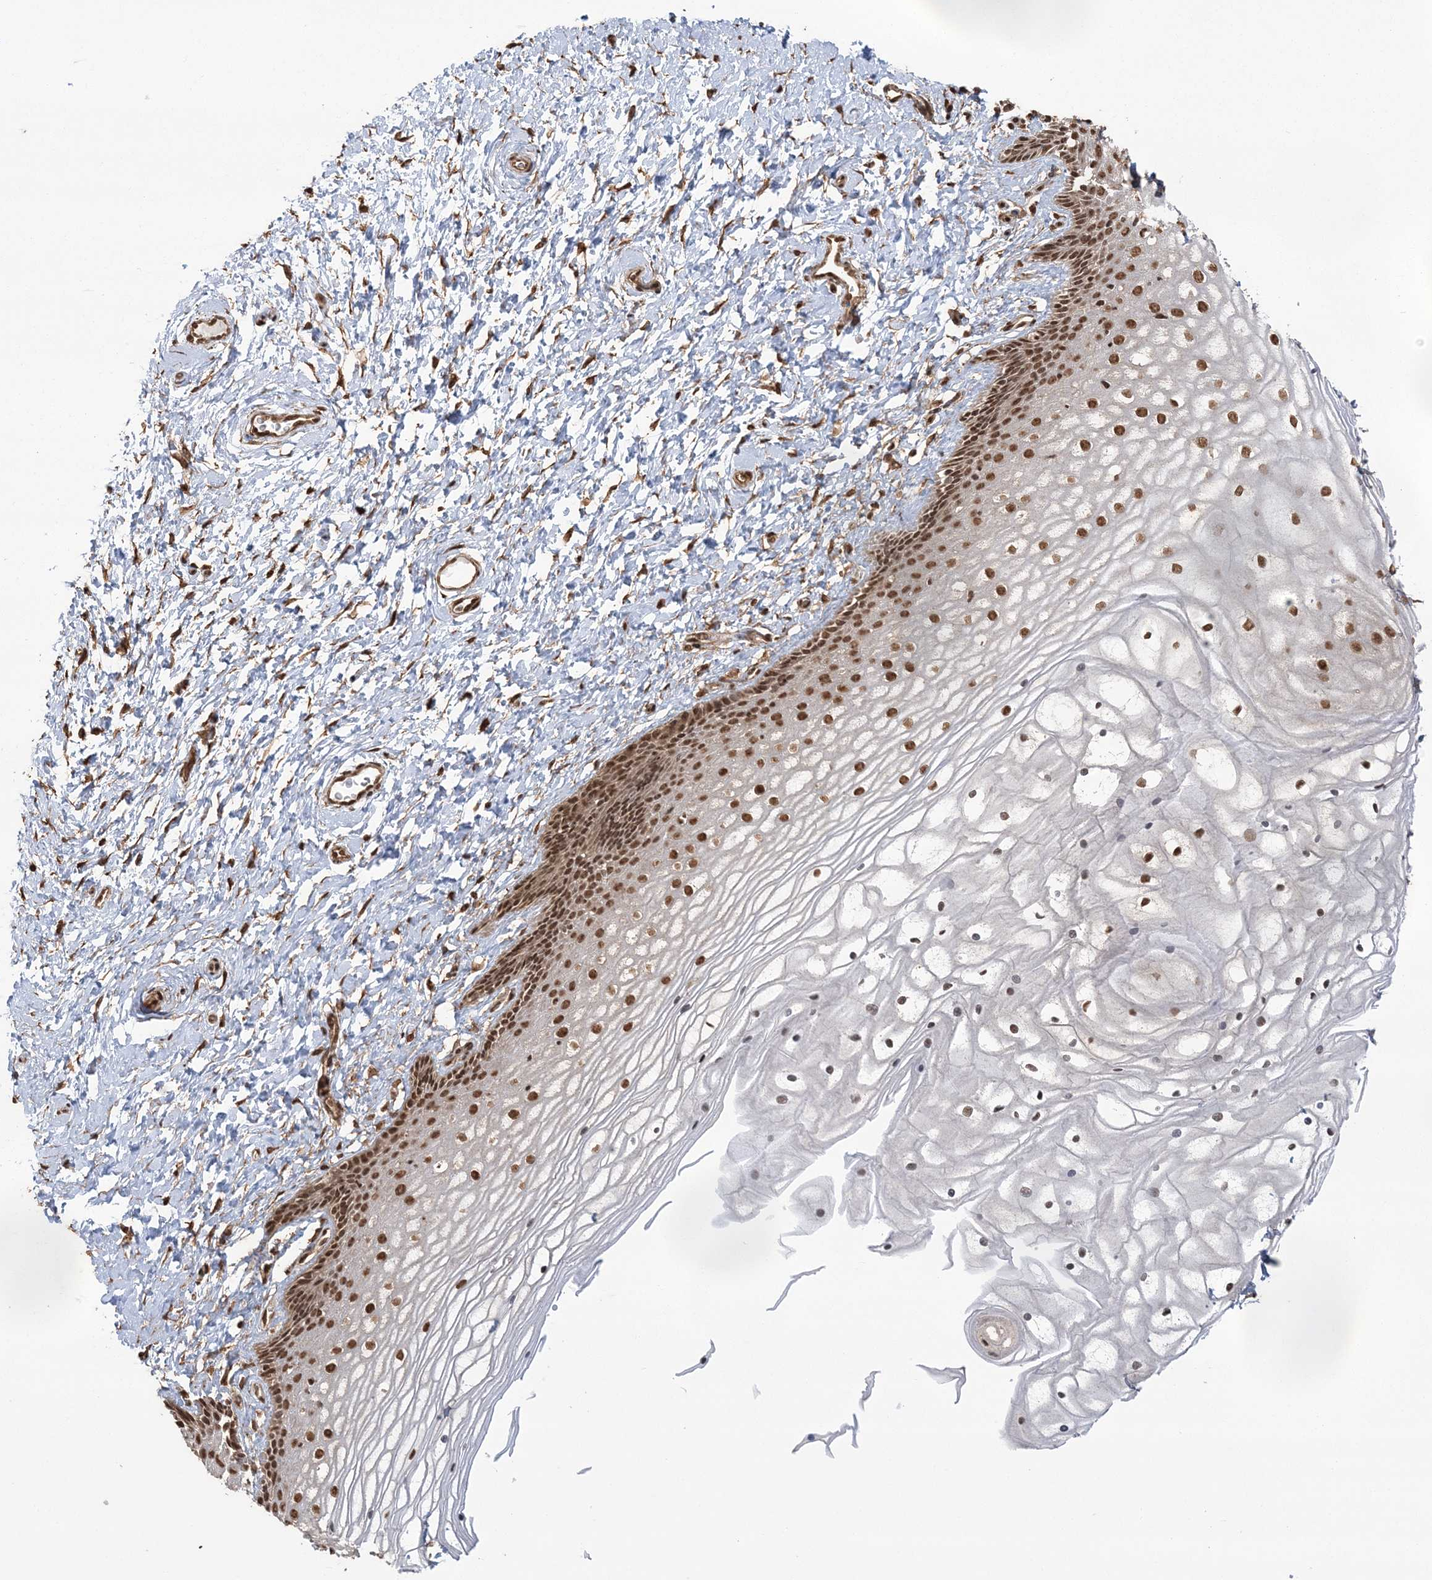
{"staining": {"intensity": "strong", "quantity": ">75%", "location": "nuclear"}, "tissue": "vagina", "cell_type": "Squamous epithelial cells", "image_type": "normal", "snomed": [{"axis": "morphology", "description": "Normal tissue, NOS"}, {"axis": "topography", "description": "Vagina"}, {"axis": "topography", "description": "Cervix"}], "caption": "Protein staining by immunohistochemistry shows strong nuclear expression in about >75% of squamous epithelial cells in benign vagina.", "gene": "ZNF839", "patient": {"sex": "female", "age": 40}}